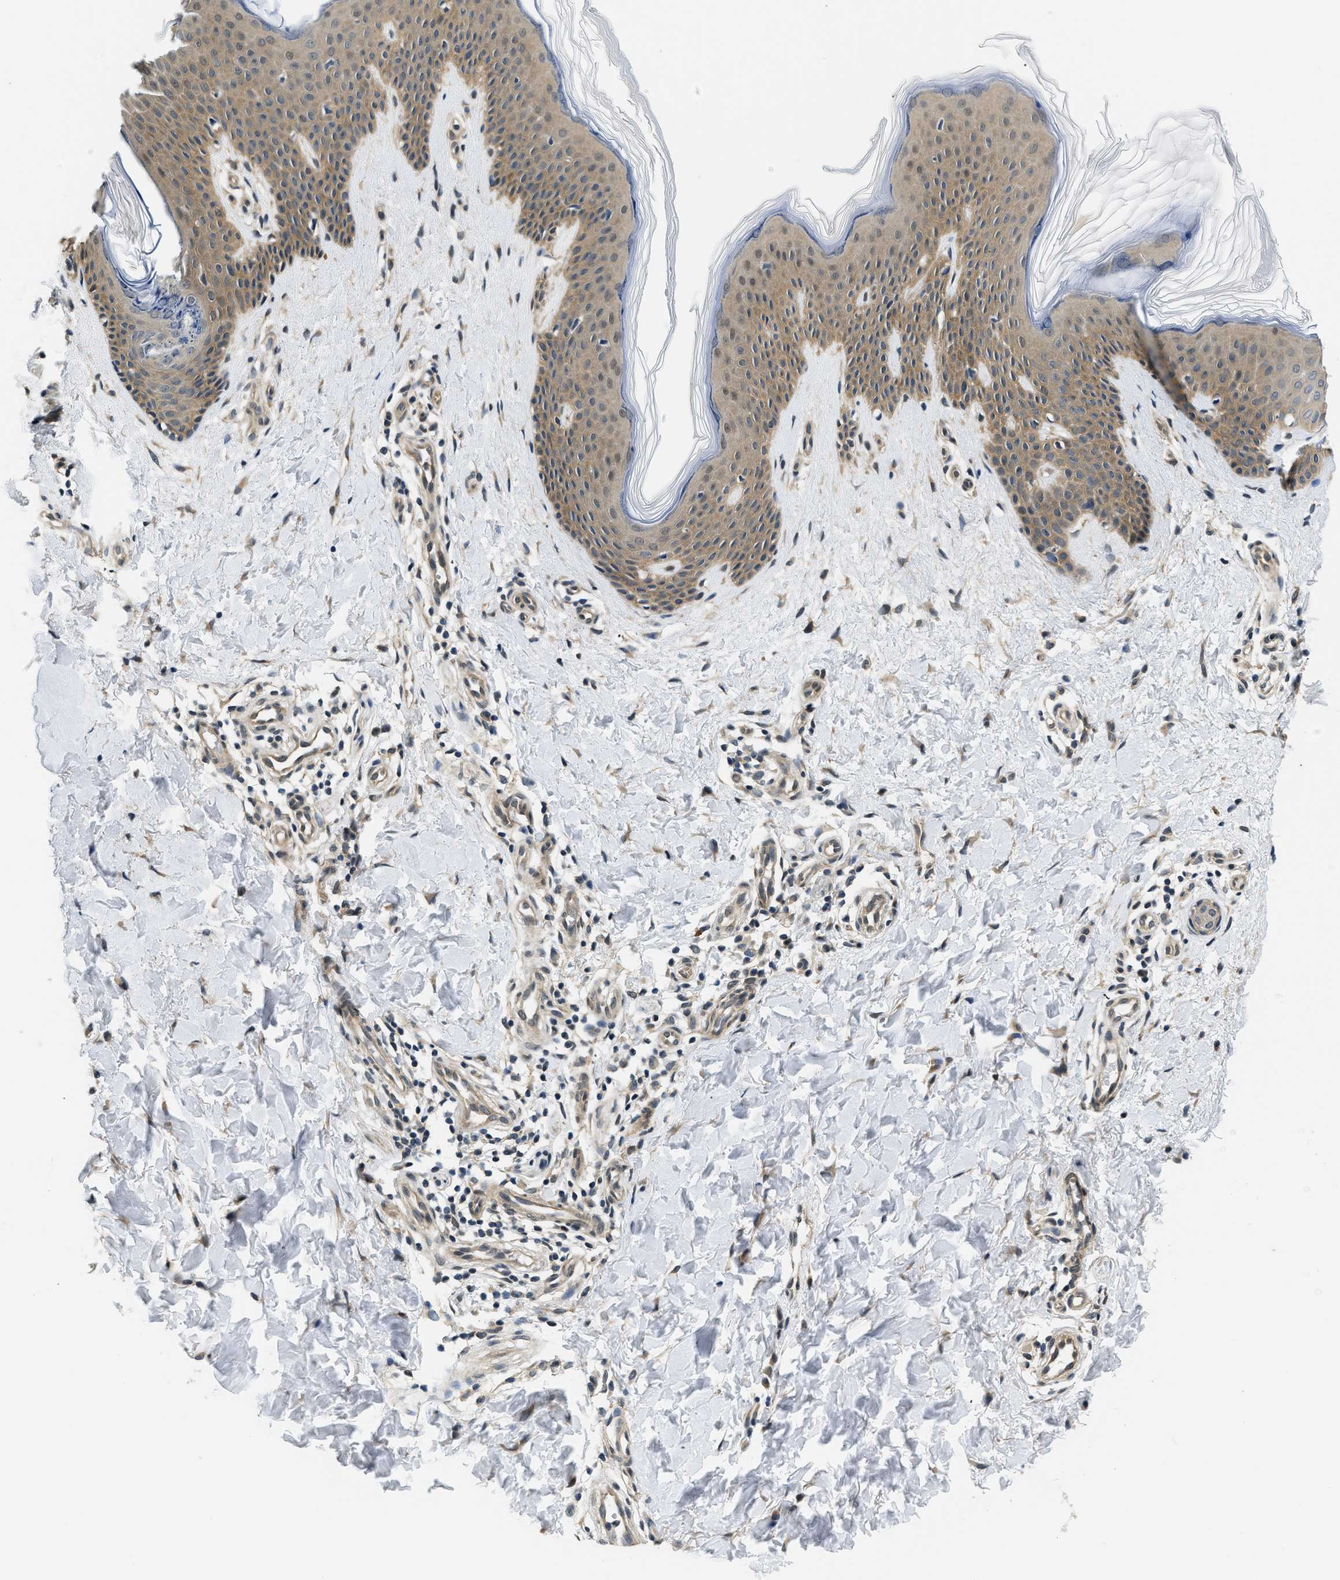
{"staining": {"intensity": "moderate", "quantity": ">75%", "location": "cytoplasmic/membranous"}, "tissue": "skin", "cell_type": "Fibroblasts", "image_type": "normal", "snomed": [{"axis": "morphology", "description": "Normal tissue, NOS"}, {"axis": "topography", "description": "Skin"}], "caption": "The histopathology image displays staining of benign skin, revealing moderate cytoplasmic/membranous protein positivity (brown color) within fibroblasts.", "gene": "SMAD4", "patient": {"sex": "male", "age": 41}}